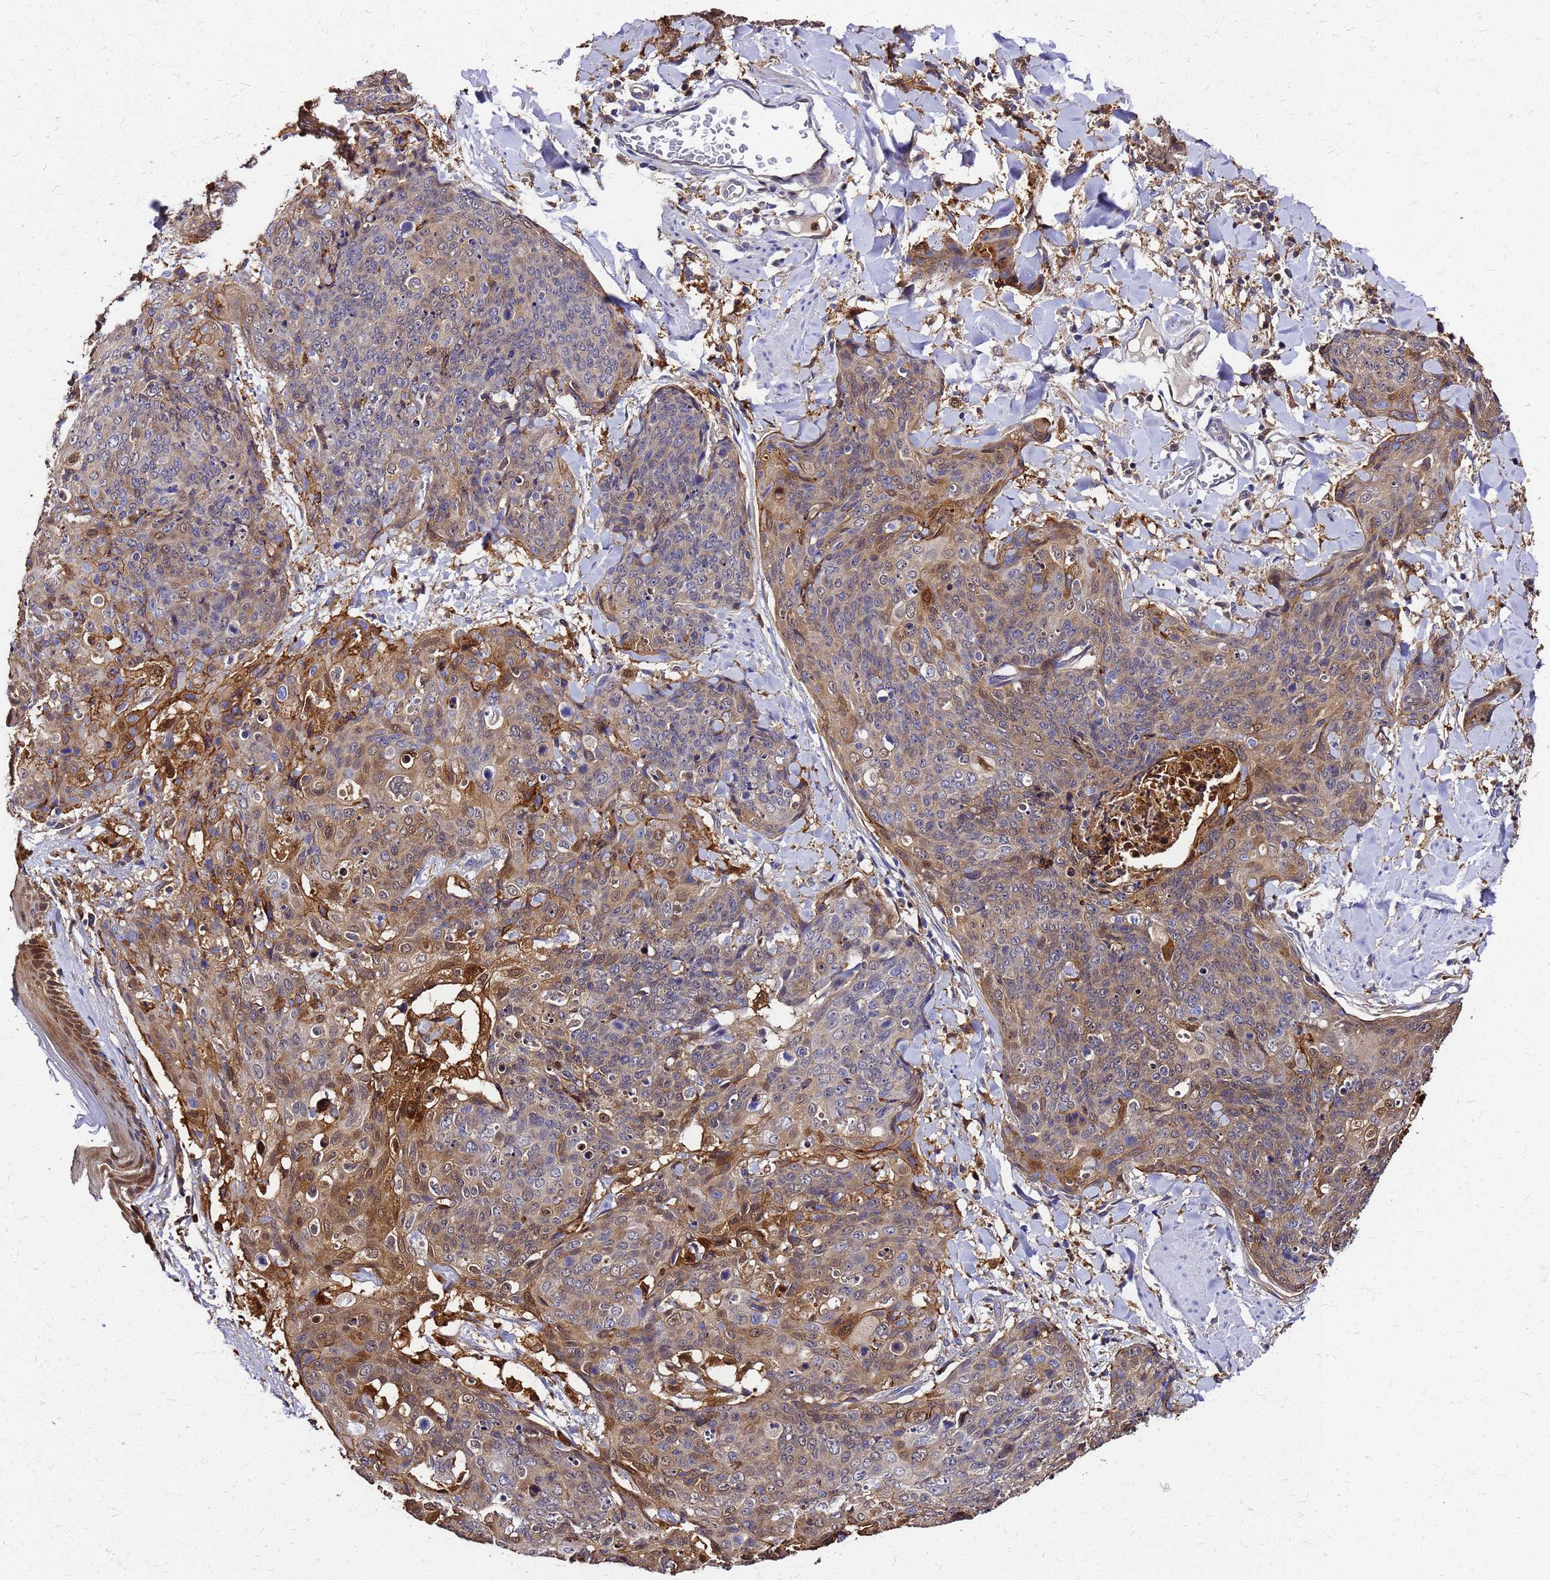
{"staining": {"intensity": "strong", "quantity": "<25%", "location": "cytoplasmic/membranous,nuclear"}, "tissue": "skin cancer", "cell_type": "Tumor cells", "image_type": "cancer", "snomed": [{"axis": "morphology", "description": "Squamous cell carcinoma, NOS"}, {"axis": "topography", "description": "Skin"}, {"axis": "topography", "description": "Vulva"}], "caption": "Skin cancer stained with a protein marker displays strong staining in tumor cells.", "gene": "S100A11", "patient": {"sex": "female", "age": 85}}